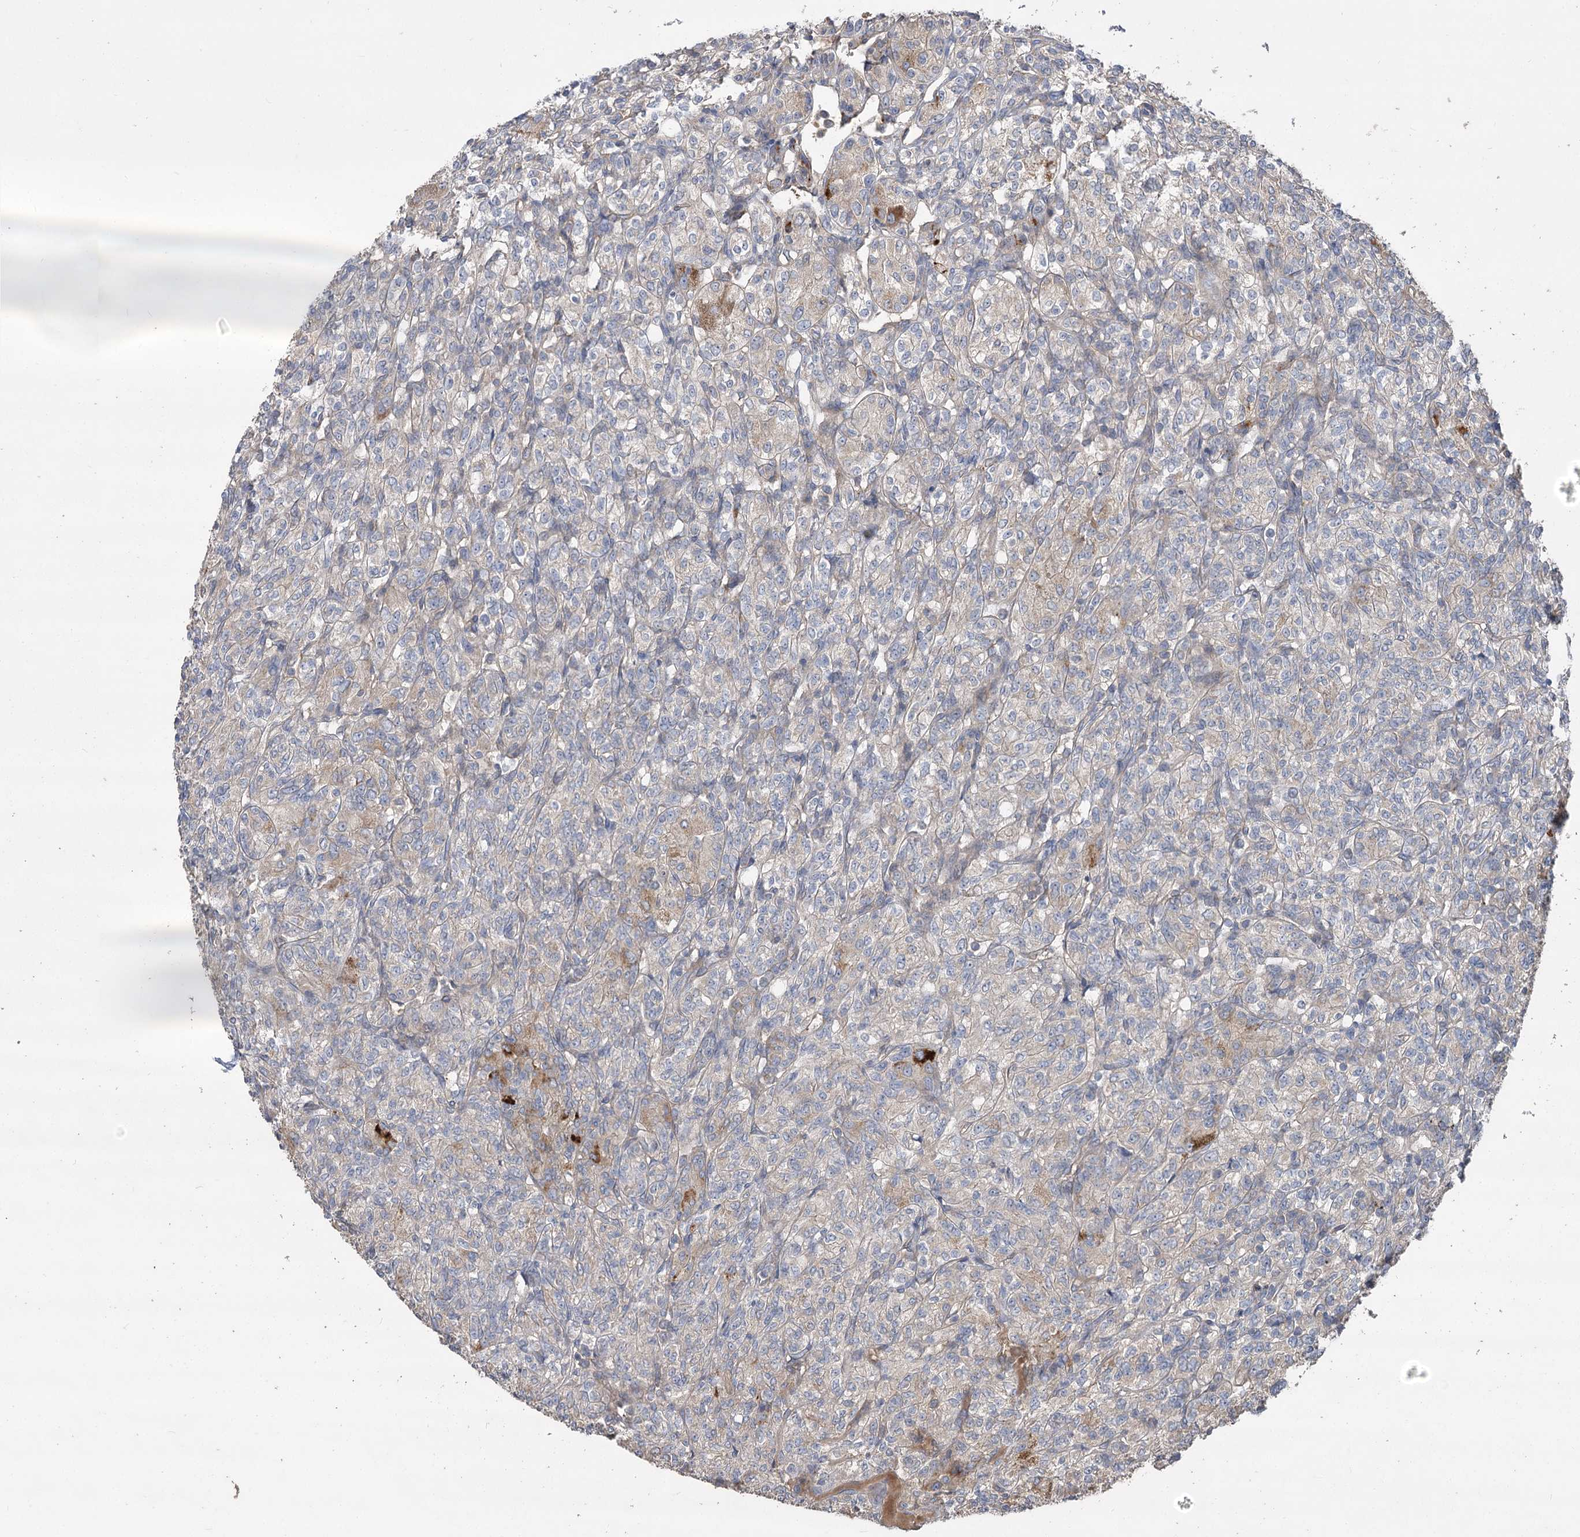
{"staining": {"intensity": "weak", "quantity": "<25%", "location": "cytoplasmic/membranous"}, "tissue": "renal cancer", "cell_type": "Tumor cells", "image_type": "cancer", "snomed": [{"axis": "morphology", "description": "Adenocarcinoma, NOS"}, {"axis": "topography", "description": "Kidney"}], "caption": "IHC micrograph of human renal cancer stained for a protein (brown), which shows no positivity in tumor cells.", "gene": "RIN2", "patient": {"sex": "male", "age": 77}}